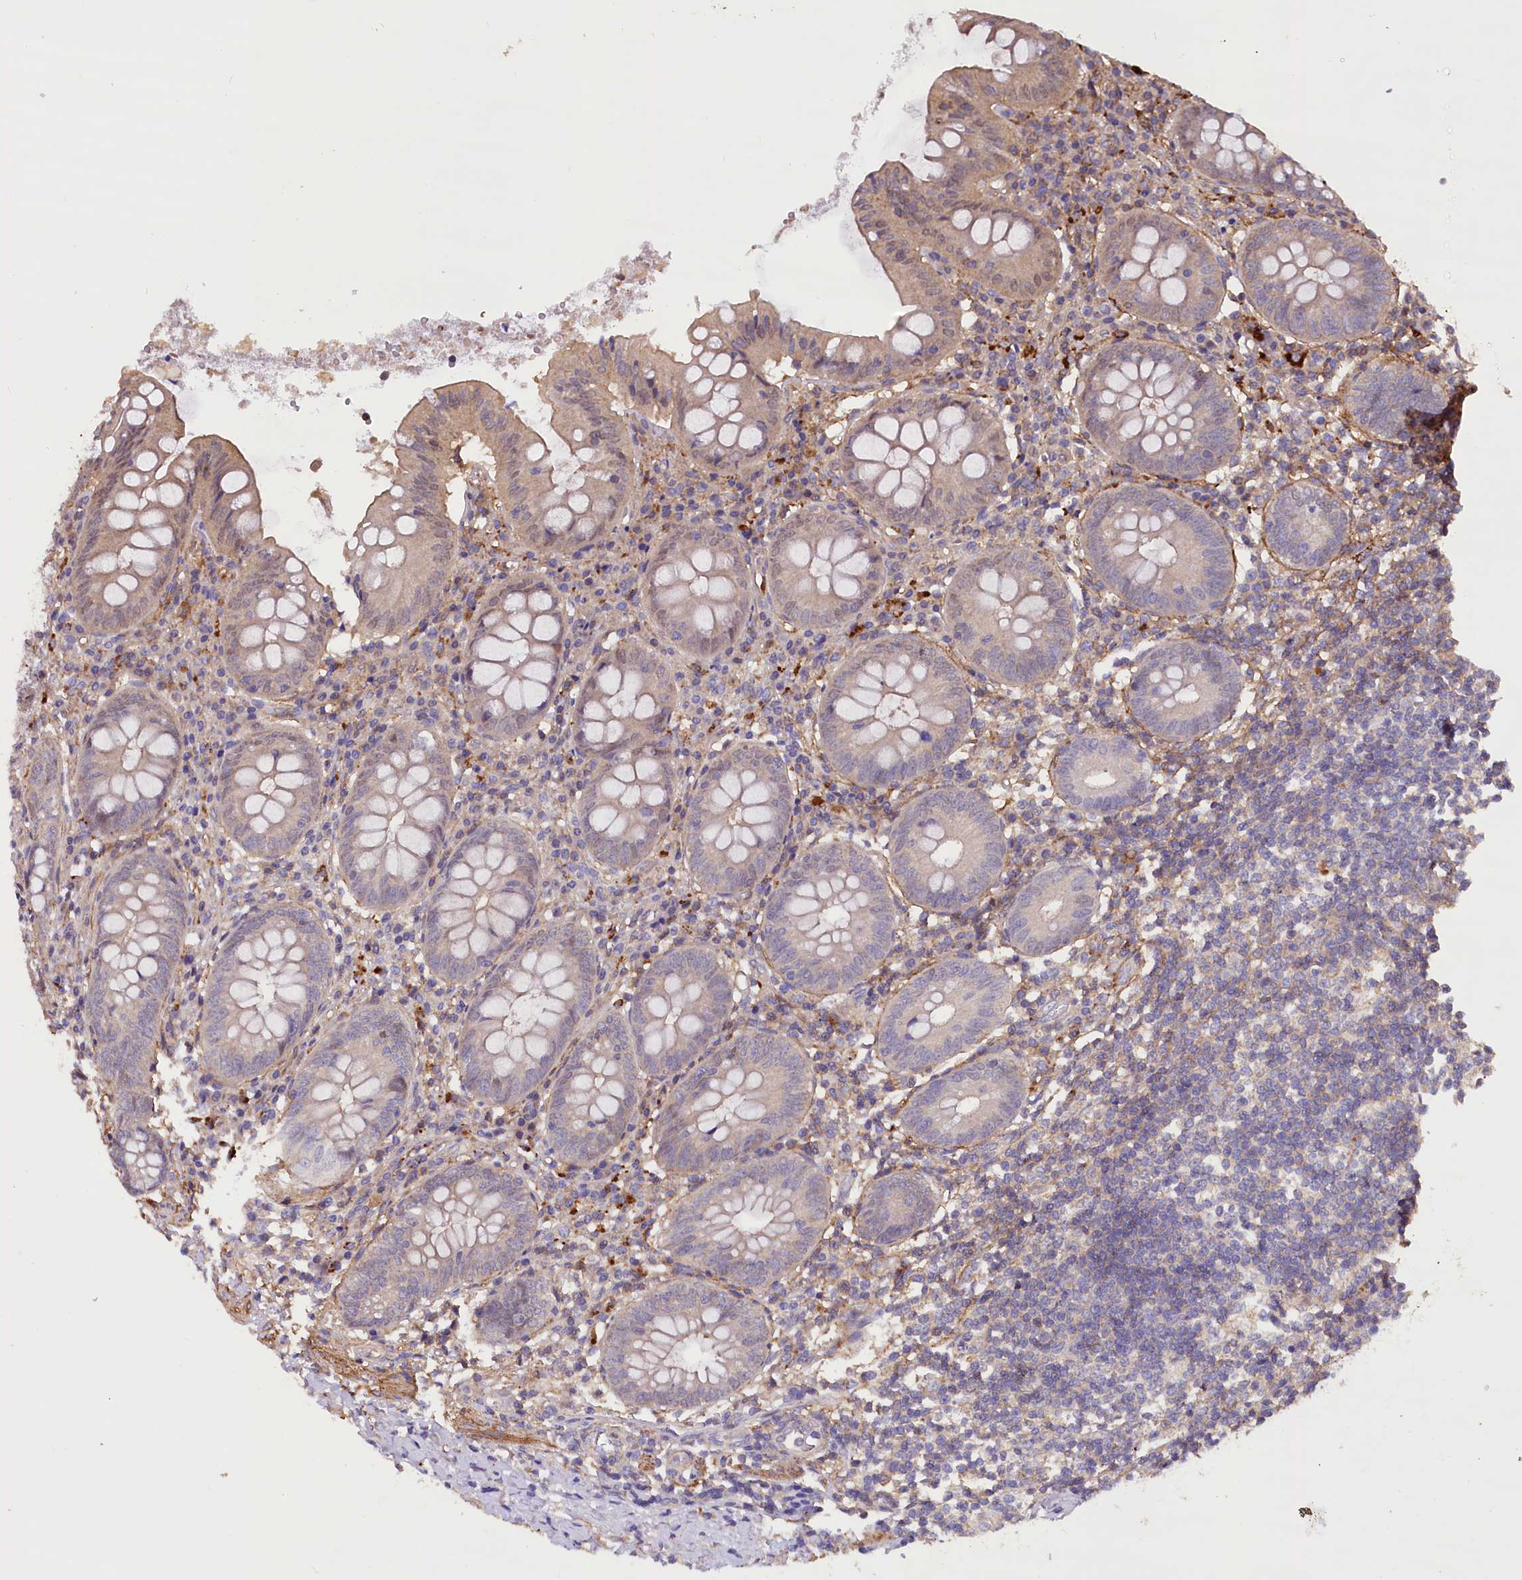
{"staining": {"intensity": "moderate", "quantity": ">75%", "location": "cytoplasmic/membranous,nuclear"}, "tissue": "appendix", "cell_type": "Glandular cells", "image_type": "normal", "snomed": [{"axis": "morphology", "description": "Normal tissue, NOS"}, {"axis": "topography", "description": "Appendix"}], "caption": "Immunohistochemical staining of unremarkable appendix shows moderate cytoplasmic/membranous,nuclear protein expression in approximately >75% of glandular cells.", "gene": "DPP3", "patient": {"sex": "female", "age": 54}}